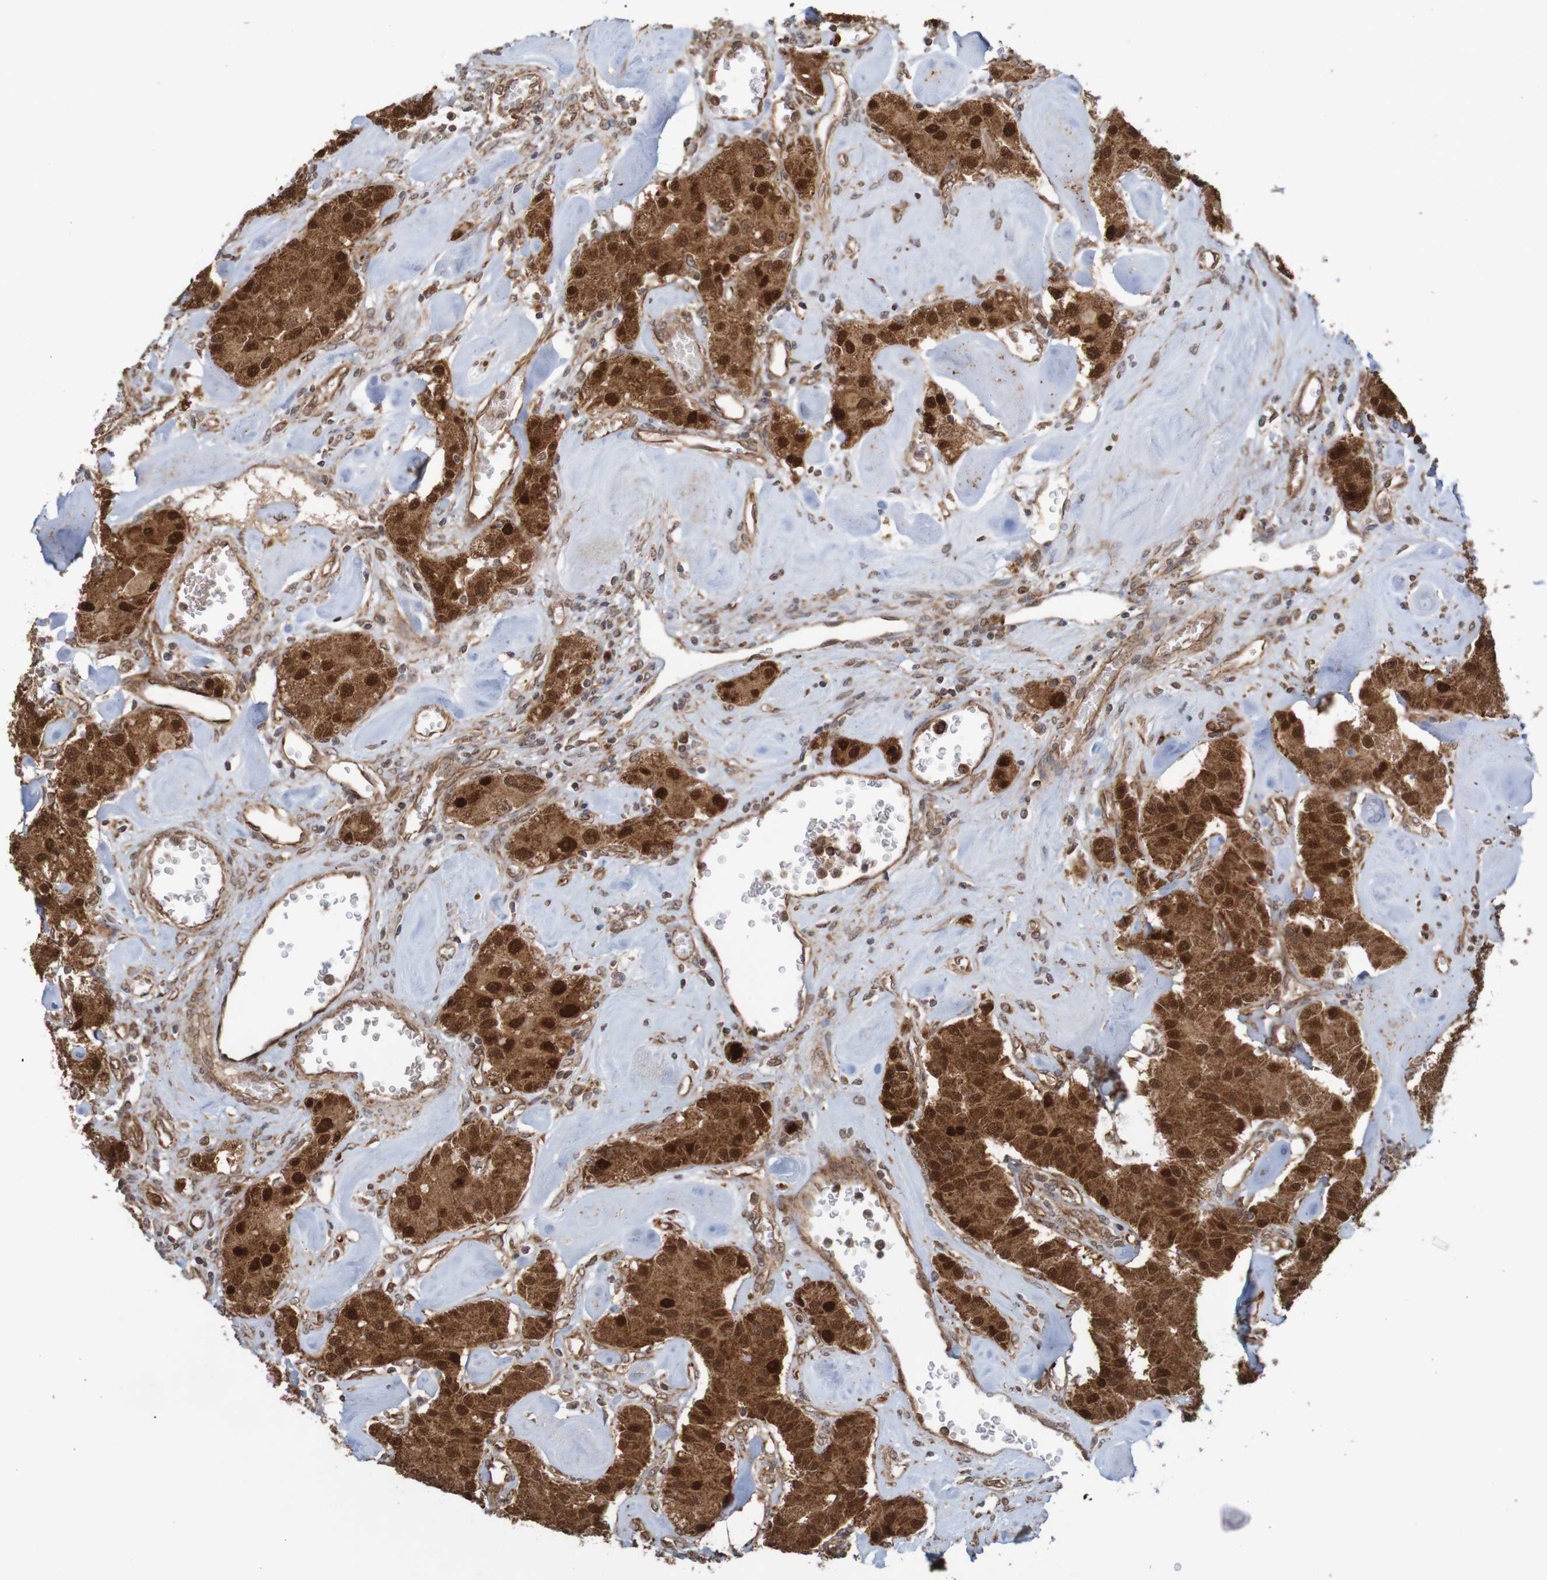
{"staining": {"intensity": "strong", "quantity": ">75%", "location": "cytoplasmic/membranous,nuclear"}, "tissue": "carcinoid", "cell_type": "Tumor cells", "image_type": "cancer", "snomed": [{"axis": "morphology", "description": "Carcinoid, malignant, NOS"}, {"axis": "topography", "description": "Pancreas"}], "caption": "Immunohistochemistry (IHC) of malignant carcinoid shows high levels of strong cytoplasmic/membranous and nuclear staining in about >75% of tumor cells. The staining is performed using DAB brown chromogen to label protein expression. The nuclei are counter-stained blue using hematoxylin.", "gene": "MRPL52", "patient": {"sex": "male", "age": 41}}